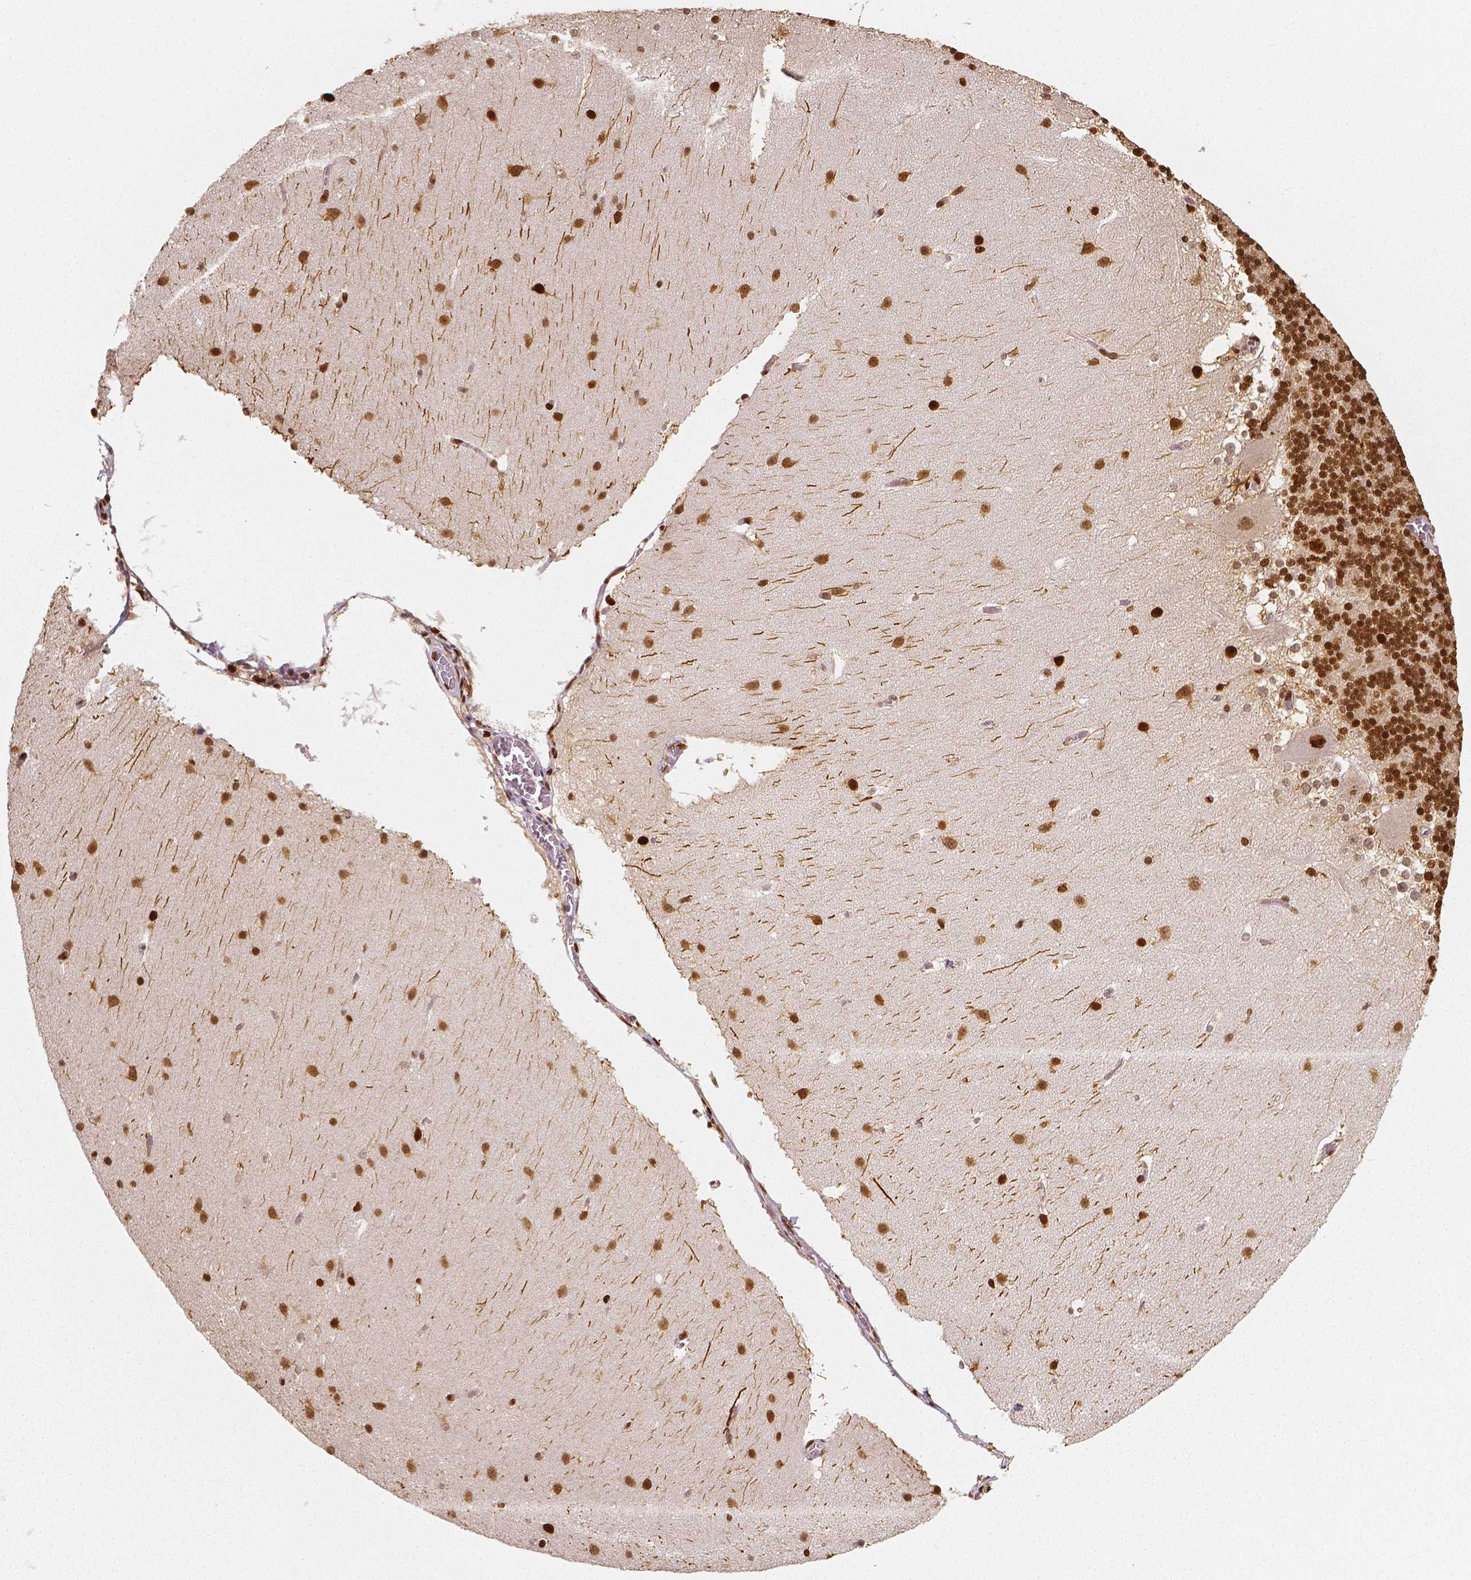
{"staining": {"intensity": "moderate", "quantity": ">75%", "location": "nuclear"}, "tissue": "cerebellum", "cell_type": "Cells in granular layer", "image_type": "normal", "snomed": [{"axis": "morphology", "description": "Normal tissue, NOS"}, {"axis": "topography", "description": "Cerebellum"}], "caption": "DAB (3,3'-diaminobenzidine) immunohistochemical staining of unremarkable human cerebellum displays moderate nuclear protein staining in about >75% of cells in granular layer. (Stains: DAB in brown, nuclei in blue, Microscopy: brightfield microscopy at high magnification).", "gene": "NUCKS1", "patient": {"sex": "female", "age": 19}}